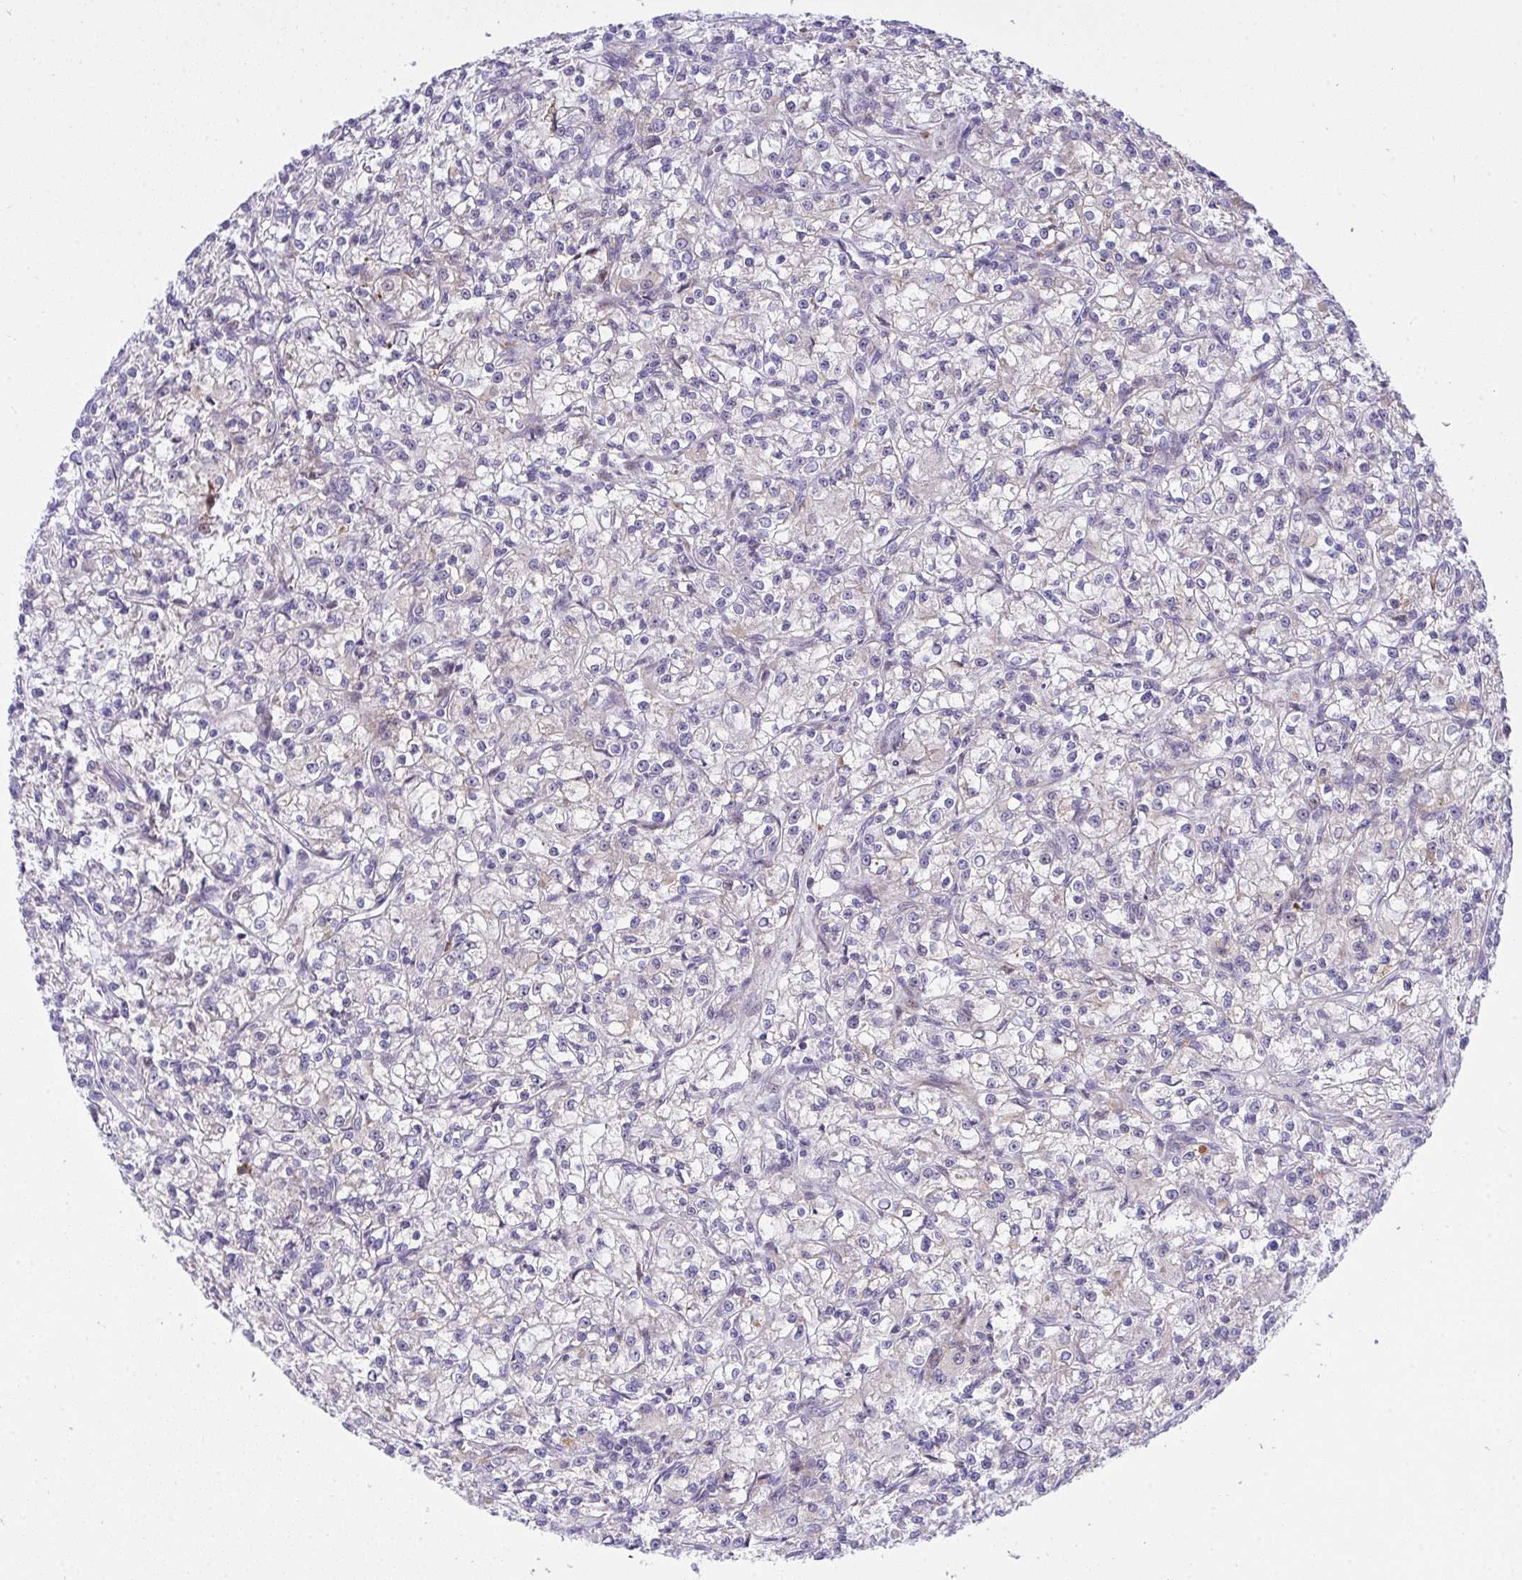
{"staining": {"intensity": "negative", "quantity": "none", "location": "none"}, "tissue": "renal cancer", "cell_type": "Tumor cells", "image_type": "cancer", "snomed": [{"axis": "morphology", "description": "Adenocarcinoma, NOS"}, {"axis": "topography", "description": "Kidney"}], "caption": "The image reveals no staining of tumor cells in adenocarcinoma (renal).", "gene": "ZNF554", "patient": {"sex": "female", "age": 59}}